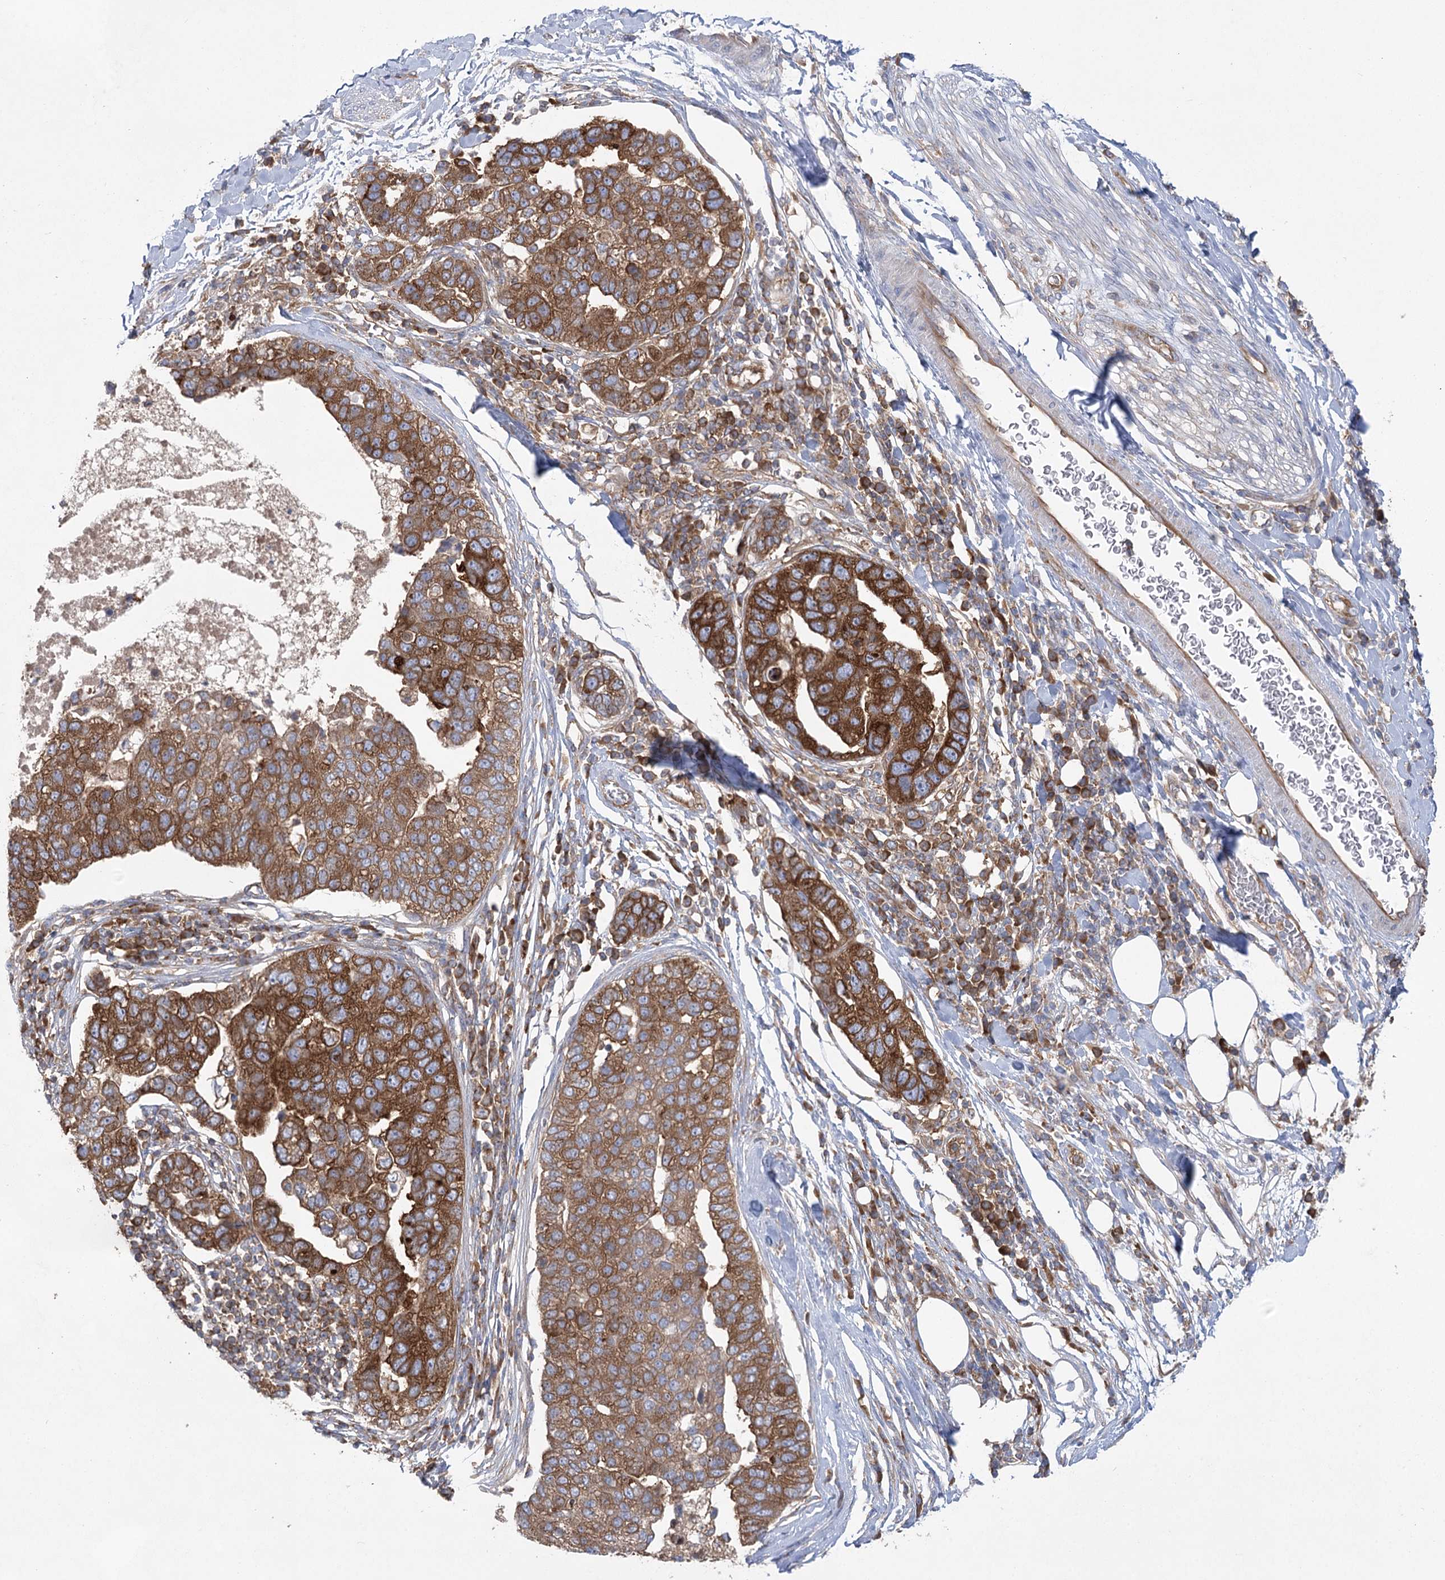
{"staining": {"intensity": "strong", "quantity": ">75%", "location": "cytoplasmic/membranous"}, "tissue": "pancreatic cancer", "cell_type": "Tumor cells", "image_type": "cancer", "snomed": [{"axis": "morphology", "description": "Adenocarcinoma, NOS"}, {"axis": "topography", "description": "Pancreas"}], "caption": "Strong cytoplasmic/membranous positivity for a protein is appreciated in approximately >75% of tumor cells of pancreatic cancer using immunohistochemistry (IHC).", "gene": "EIF3A", "patient": {"sex": "female", "age": 61}}